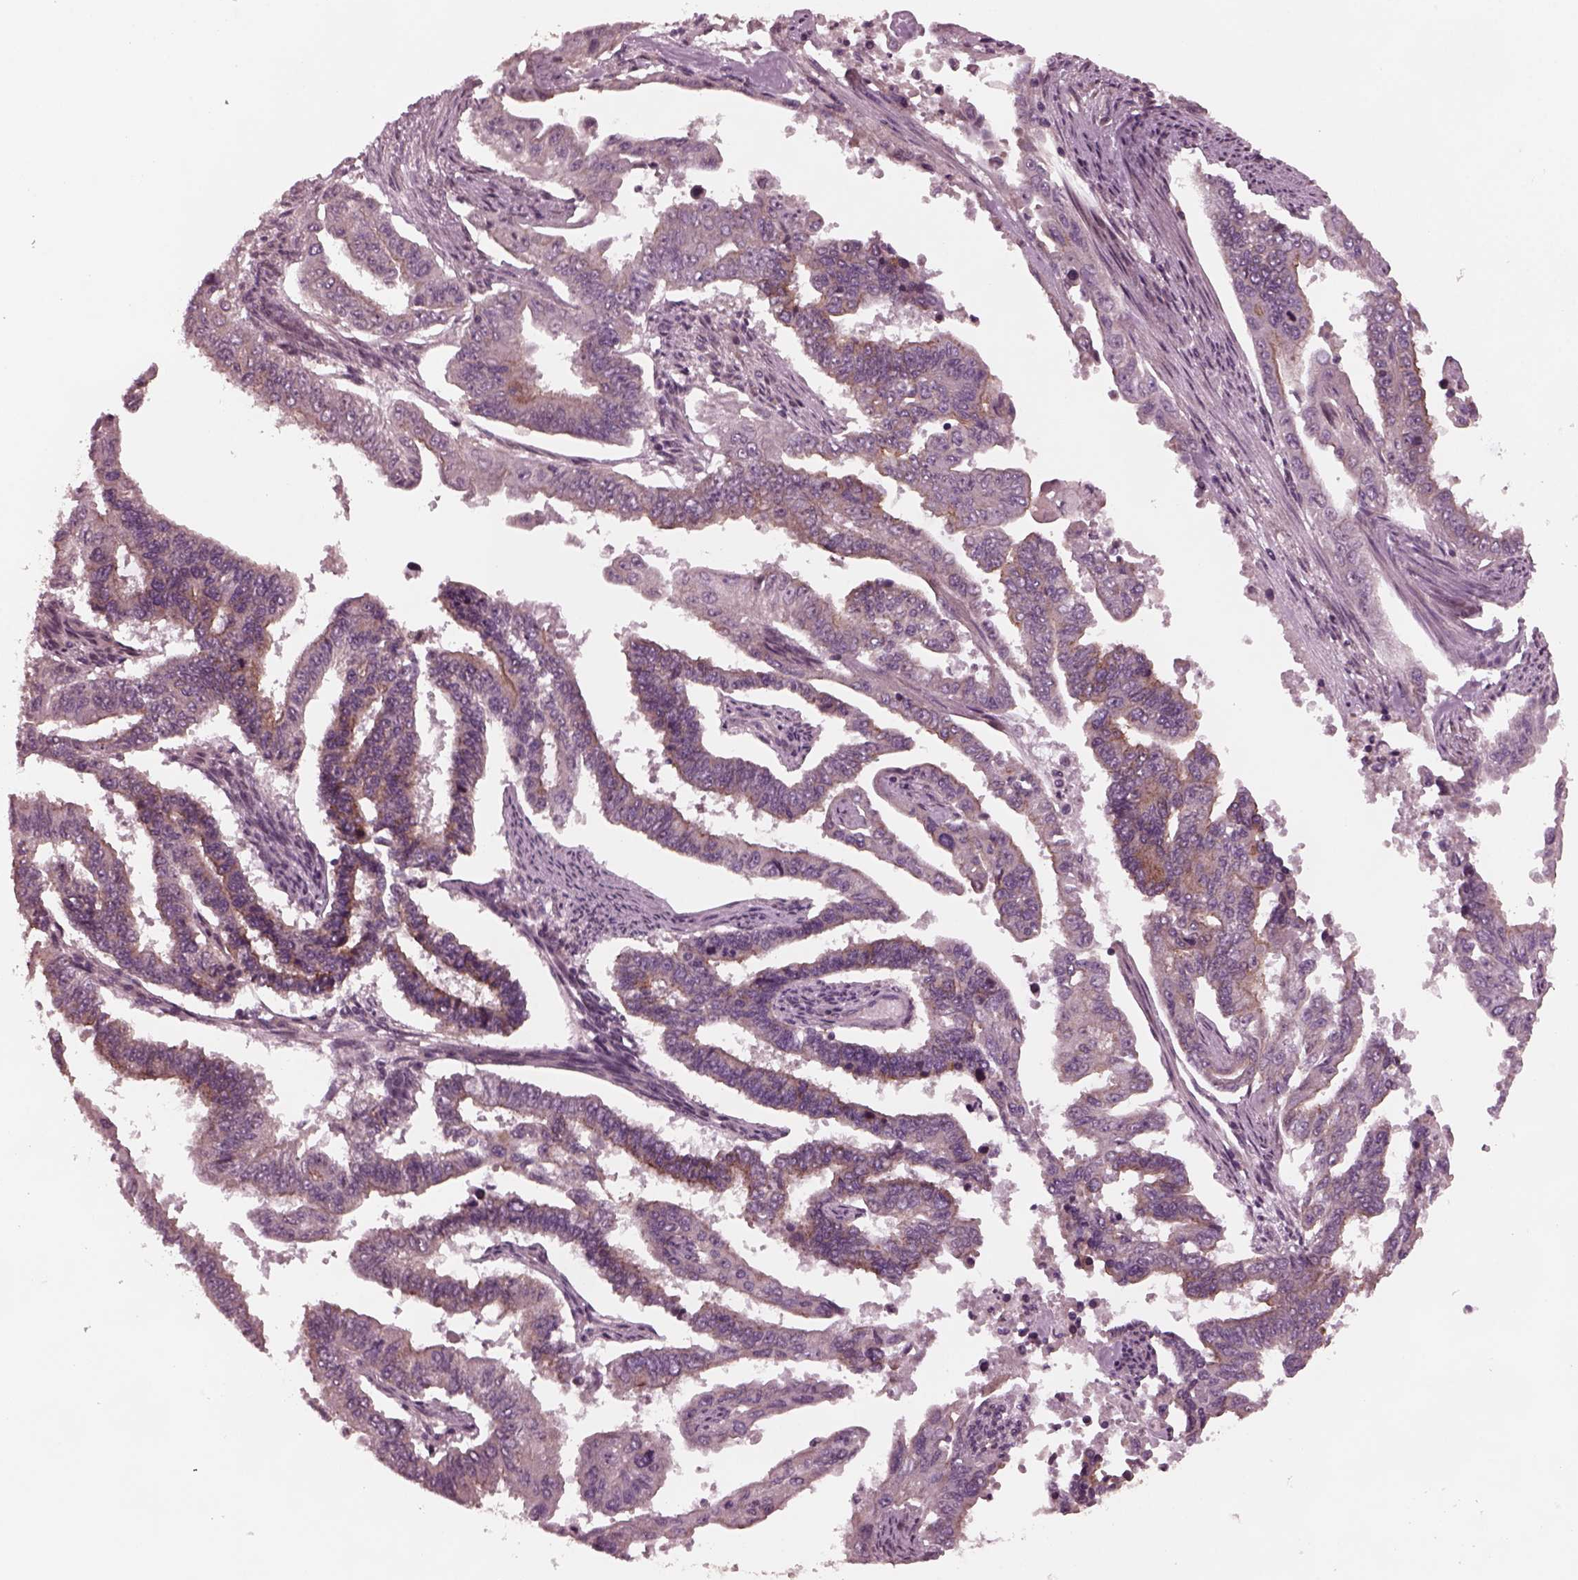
{"staining": {"intensity": "moderate", "quantity": "<25%", "location": "cytoplasmic/membranous"}, "tissue": "endometrial cancer", "cell_type": "Tumor cells", "image_type": "cancer", "snomed": [{"axis": "morphology", "description": "Adenocarcinoma, NOS"}, {"axis": "topography", "description": "Uterus"}], "caption": "Tumor cells display low levels of moderate cytoplasmic/membranous expression in approximately <25% of cells in endometrial cancer.", "gene": "TUBG1", "patient": {"sex": "female", "age": 59}}